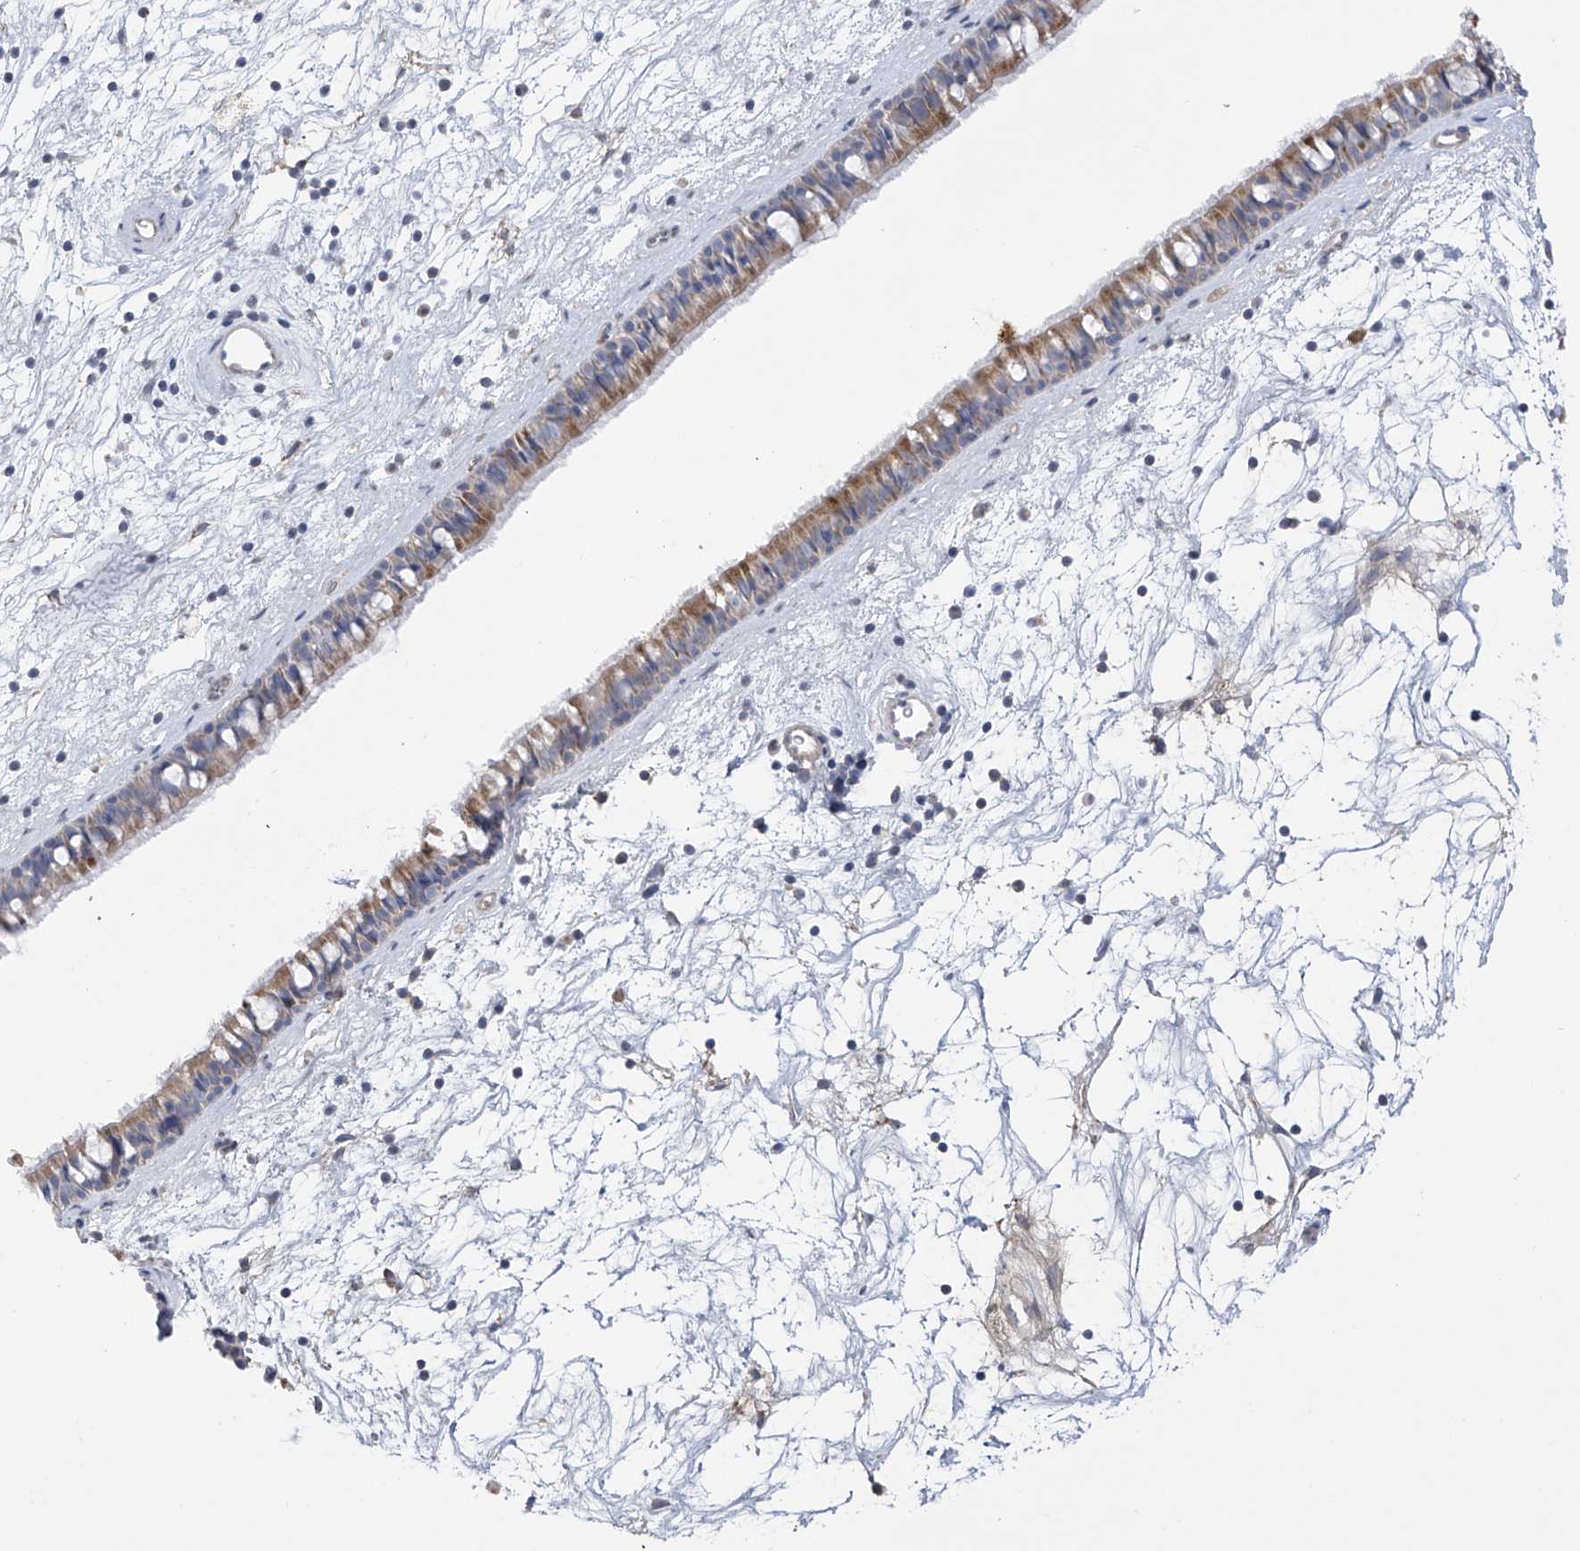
{"staining": {"intensity": "moderate", "quantity": "25%-75%", "location": "cytoplasmic/membranous"}, "tissue": "nasopharynx", "cell_type": "Respiratory epithelial cells", "image_type": "normal", "snomed": [{"axis": "morphology", "description": "Normal tissue, NOS"}, {"axis": "topography", "description": "Nasopharynx"}], "caption": "This image displays IHC staining of normal human nasopharynx, with medium moderate cytoplasmic/membranous staining in approximately 25%-75% of respiratory epithelial cells.", "gene": "SLCO4A1", "patient": {"sex": "male", "age": 64}}